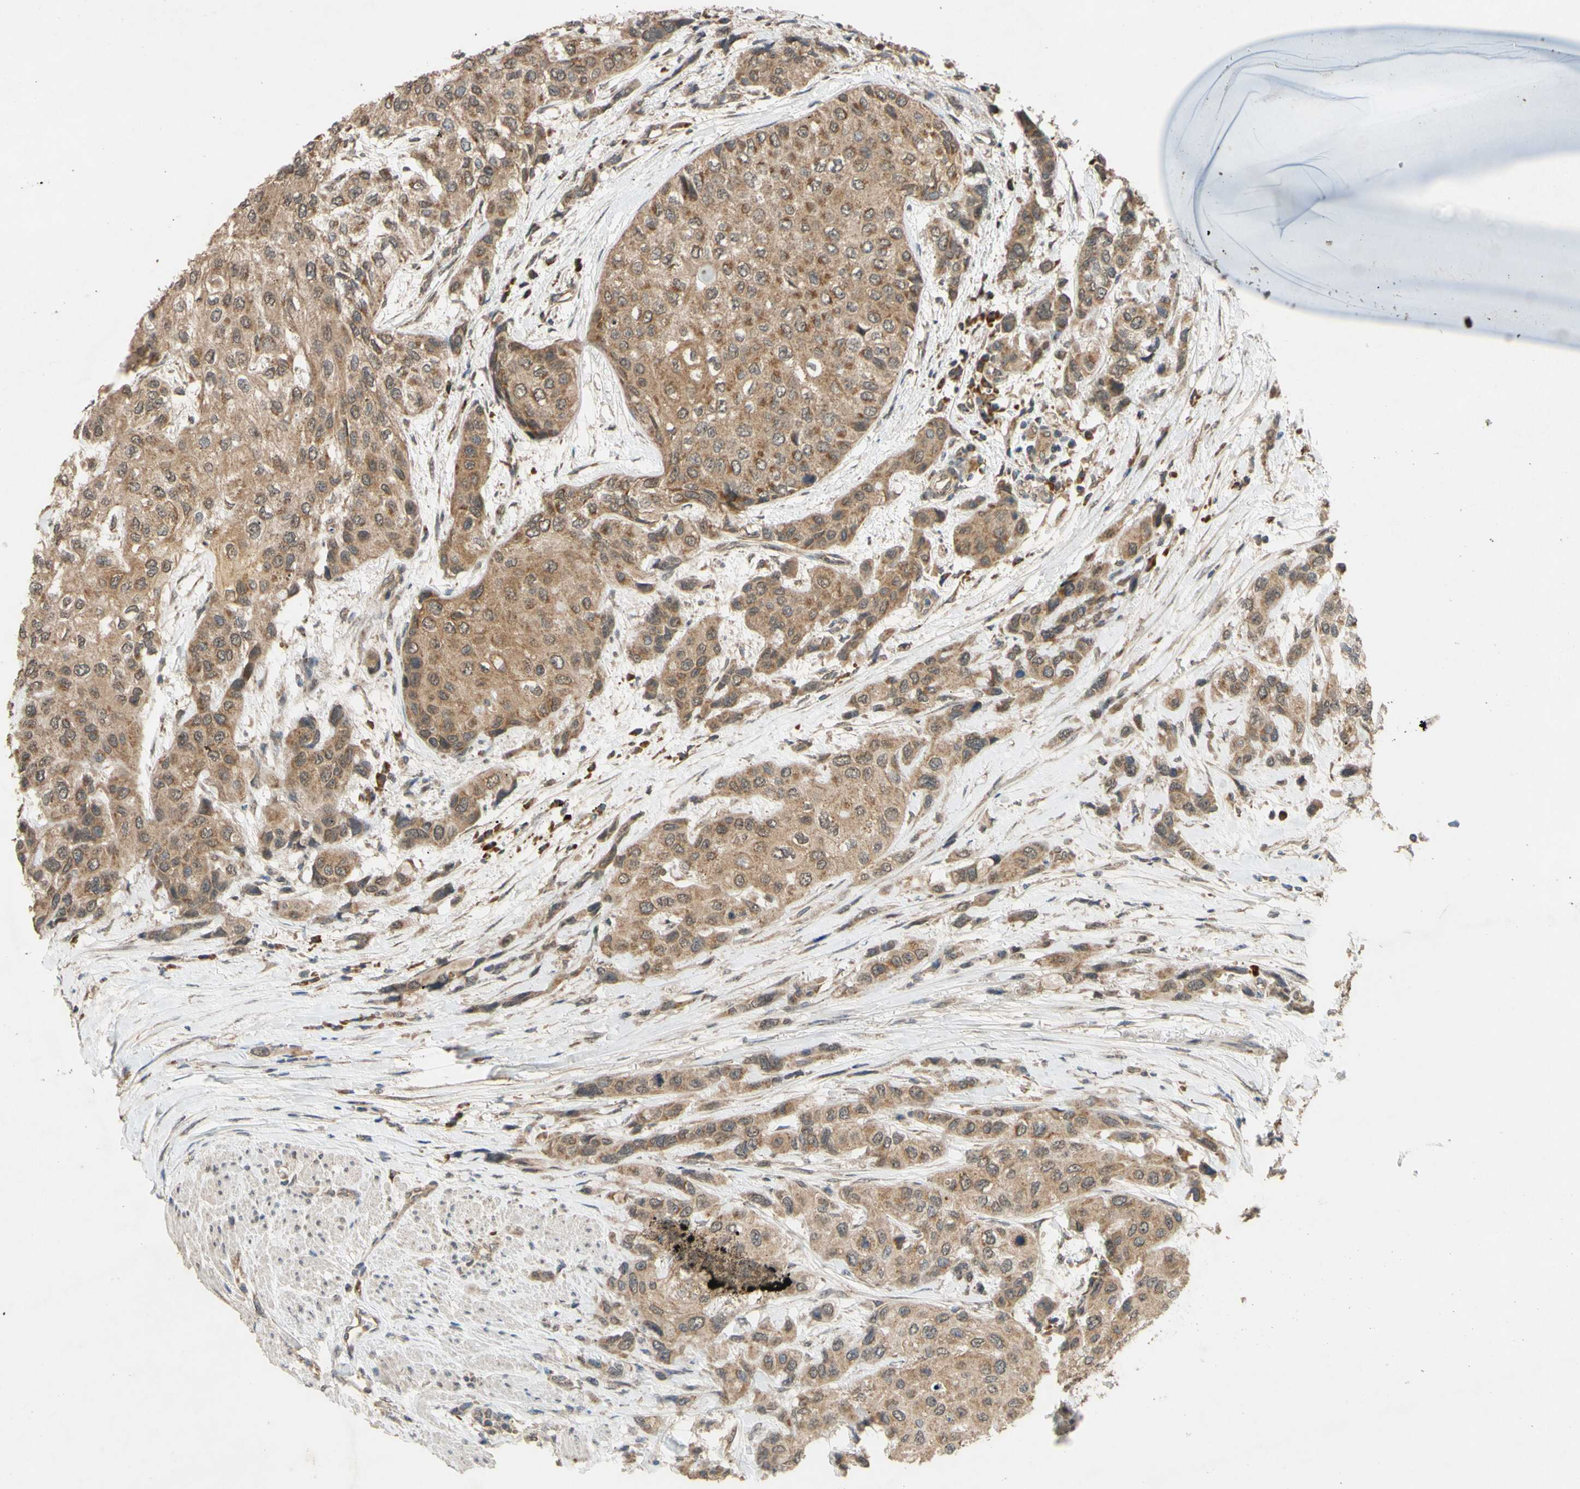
{"staining": {"intensity": "moderate", "quantity": ">75%", "location": "cytoplasmic/membranous"}, "tissue": "urothelial cancer", "cell_type": "Tumor cells", "image_type": "cancer", "snomed": [{"axis": "morphology", "description": "Urothelial carcinoma, High grade"}, {"axis": "topography", "description": "Urinary bladder"}], "caption": "Protein expression analysis of urothelial cancer demonstrates moderate cytoplasmic/membranous positivity in approximately >75% of tumor cells. (Stains: DAB in brown, nuclei in blue, Microscopy: brightfield microscopy at high magnification).", "gene": "CD164", "patient": {"sex": "female", "age": 56}}